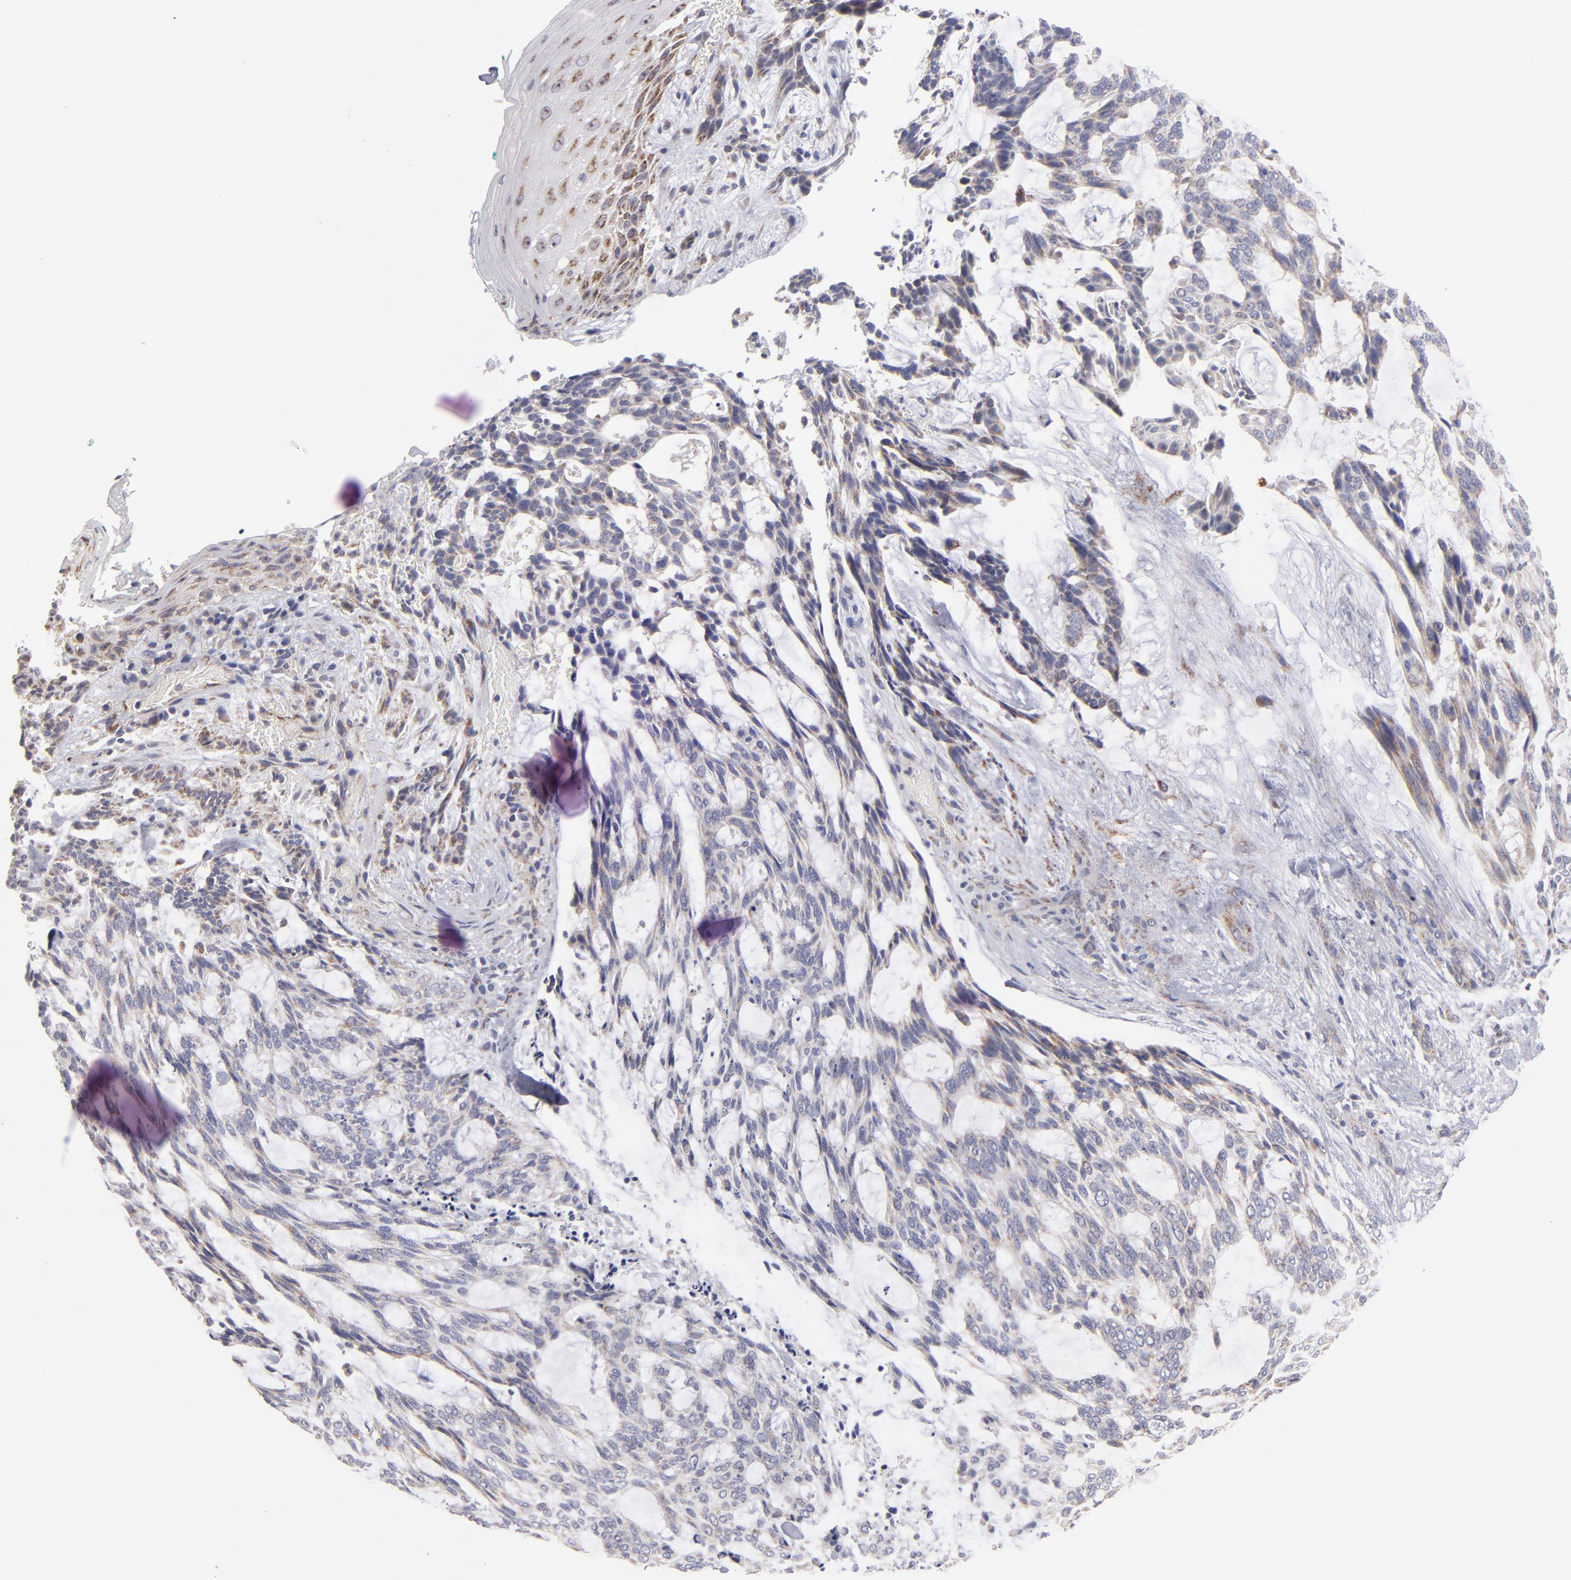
{"staining": {"intensity": "weak", "quantity": ">75%", "location": "cytoplasmic/membranous"}, "tissue": "skin cancer", "cell_type": "Tumor cells", "image_type": "cancer", "snomed": [{"axis": "morphology", "description": "Normal tissue, NOS"}, {"axis": "morphology", "description": "Basal cell carcinoma"}, {"axis": "topography", "description": "Skin"}], "caption": "Skin cancer stained with a brown dye displays weak cytoplasmic/membranous positive positivity in about >75% of tumor cells.", "gene": "HCCS", "patient": {"sex": "female", "age": 71}}